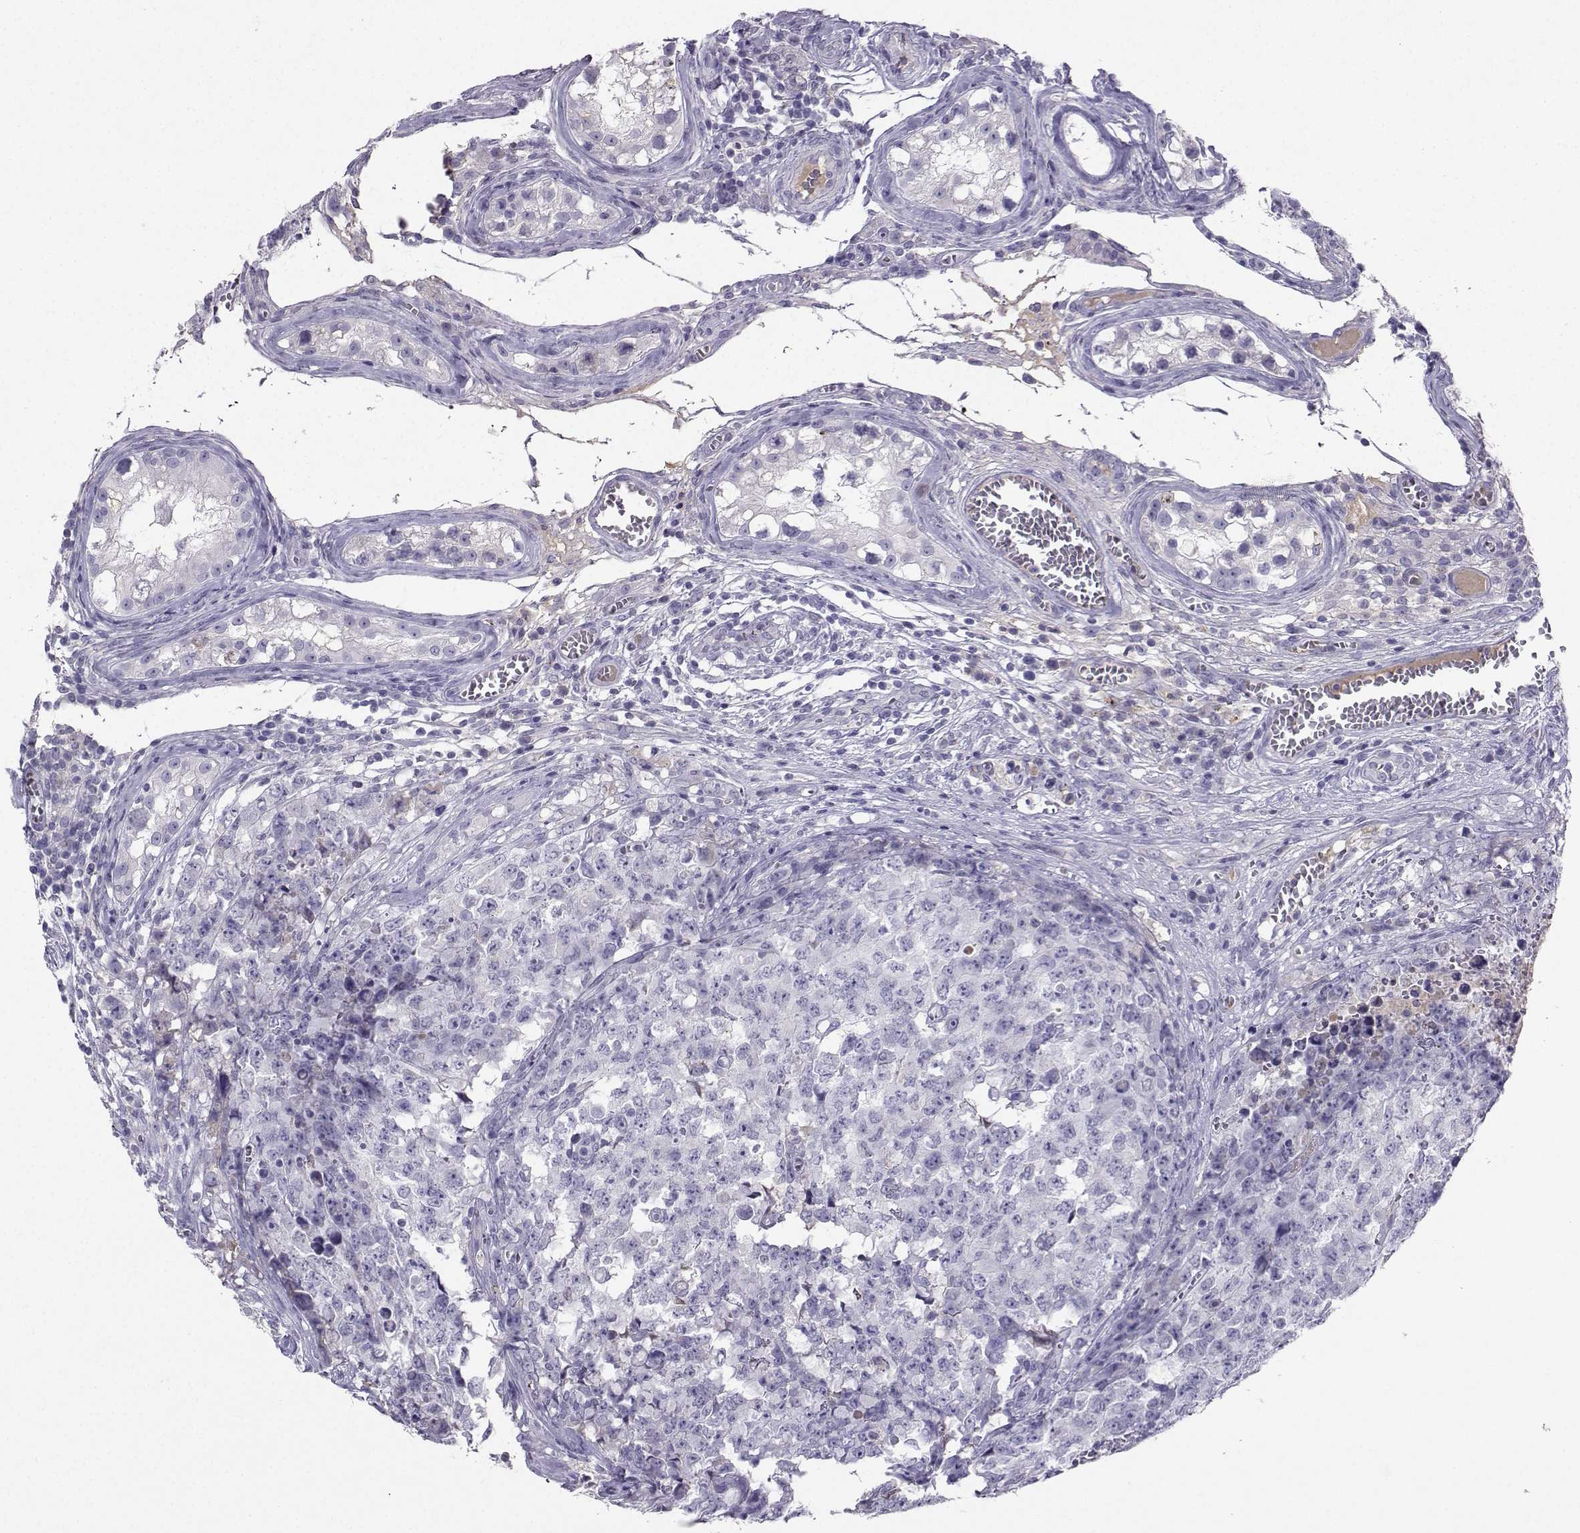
{"staining": {"intensity": "negative", "quantity": "none", "location": "none"}, "tissue": "testis cancer", "cell_type": "Tumor cells", "image_type": "cancer", "snomed": [{"axis": "morphology", "description": "Carcinoma, Embryonal, NOS"}, {"axis": "topography", "description": "Testis"}], "caption": "High magnification brightfield microscopy of testis cancer stained with DAB (brown) and counterstained with hematoxylin (blue): tumor cells show no significant expression.", "gene": "GRIK4", "patient": {"sex": "male", "age": 23}}